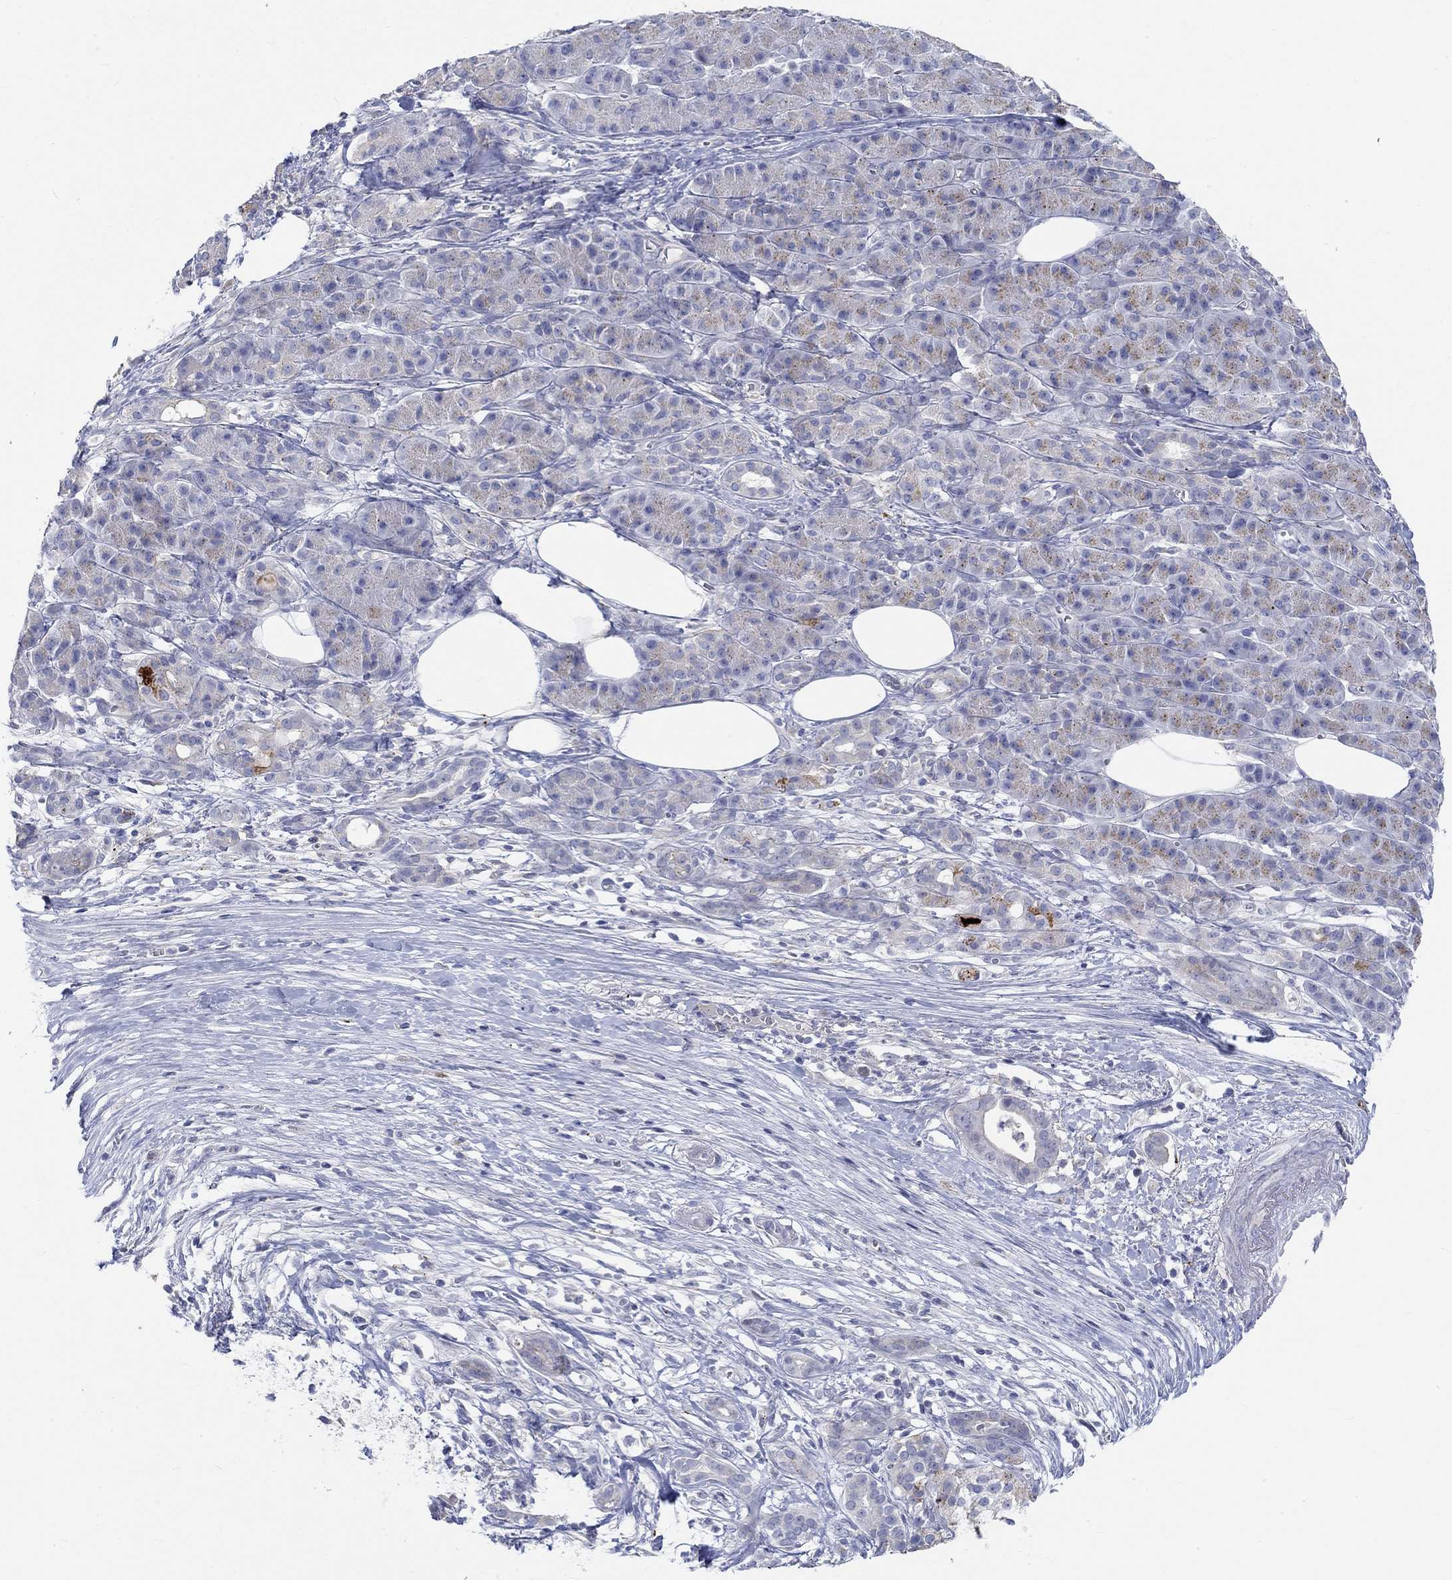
{"staining": {"intensity": "weak", "quantity": "<25%", "location": "cytoplasmic/membranous"}, "tissue": "pancreatic cancer", "cell_type": "Tumor cells", "image_type": "cancer", "snomed": [{"axis": "morphology", "description": "Adenocarcinoma, NOS"}, {"axis": "topography", "description": "Pancreas"}], "caption": "Tumor cells show no significant protein staining in adenocarcinoma (pancreatic).", "gene": "NAV3", "patient": {"sex": "male", "age": 61}}